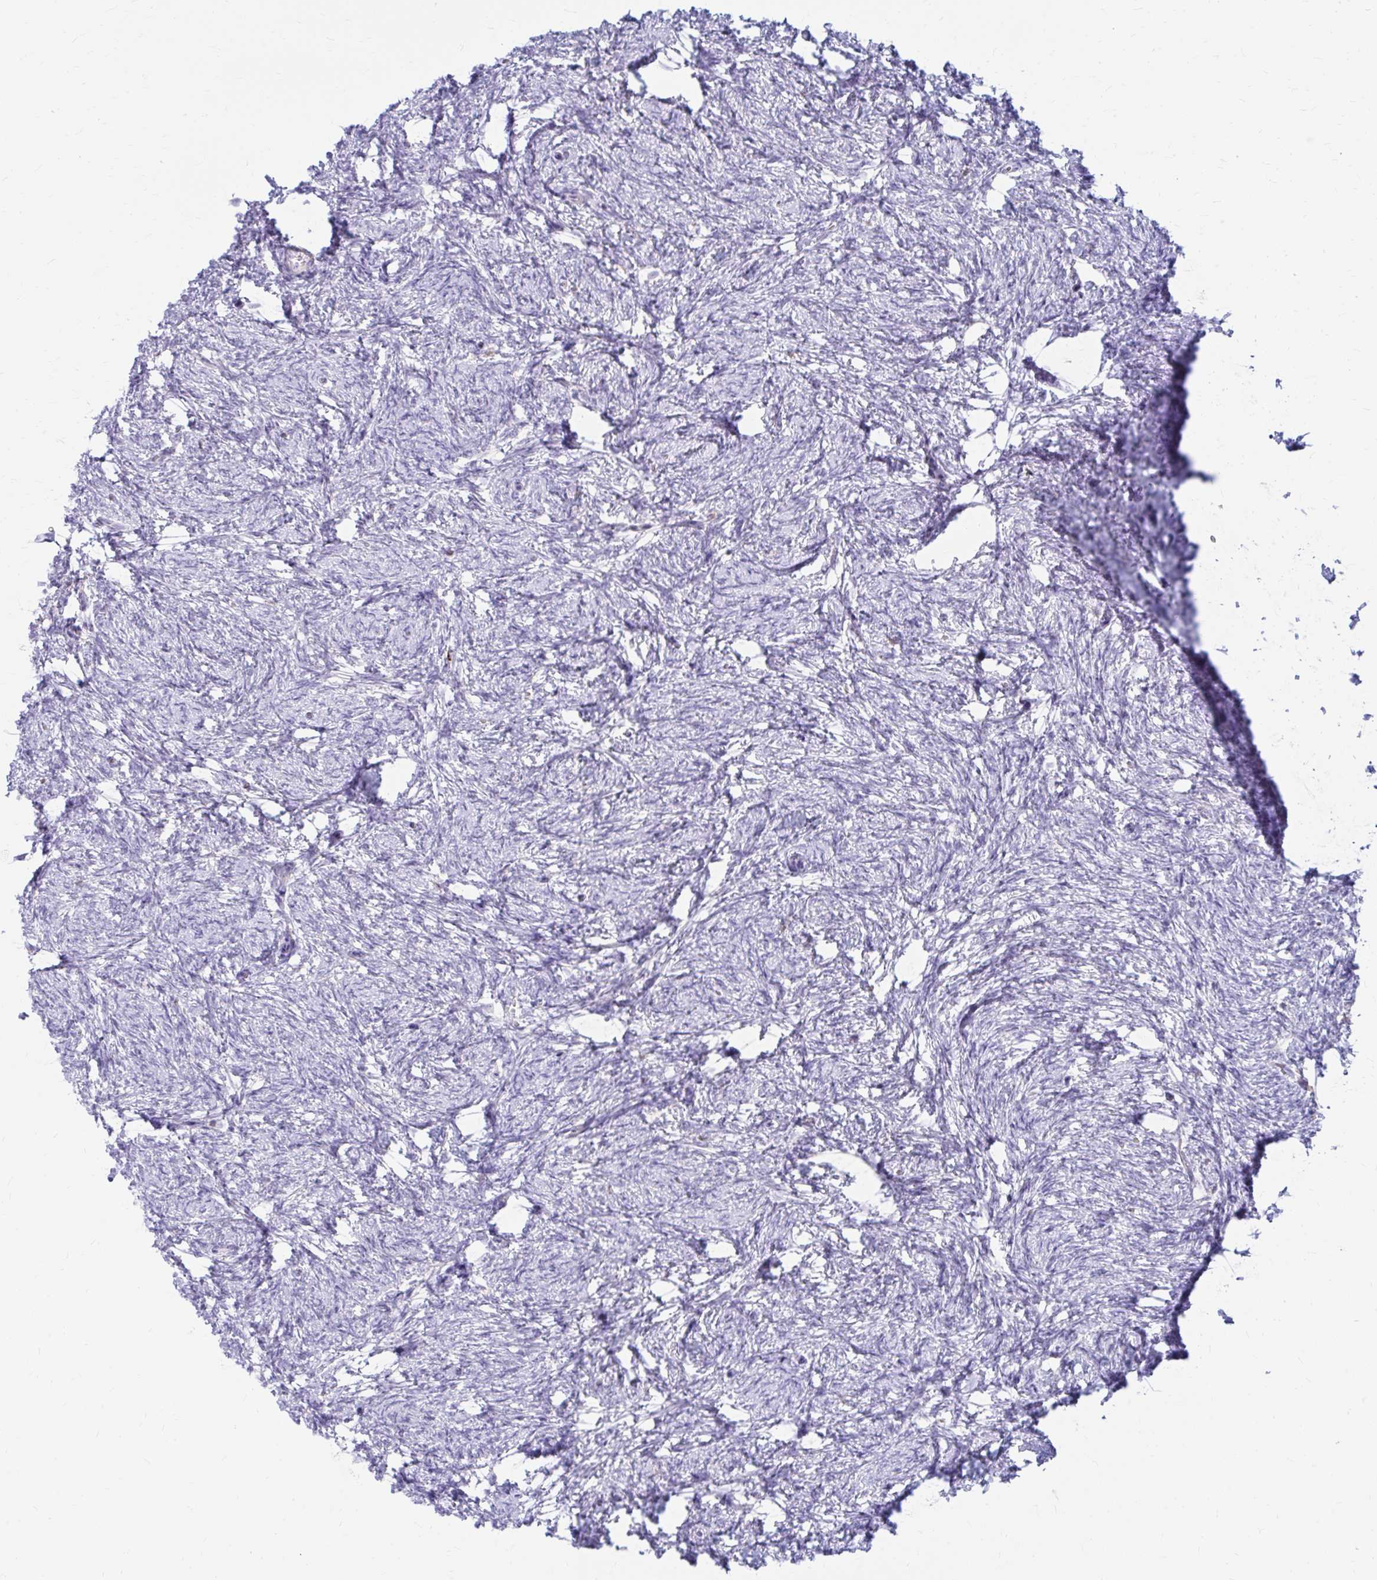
{"staining": {"intensity": "weak", "quantity": "<25%", "location": "cytoplasmic/membranous"}, "tissue": "ovary", "cell_type": "Follicle cells", "image_type": "normal", "snomed": [{"axis": "morphology", "description": "Normal tissue, NOS"}, {"axis": "topography", "description": "Ovary"}], "caption": "Immunohistochemistry micrograph of benign ovary: ovary stained with DAB demonstrates no significant protein positivity in follicle cells.", "gene": "RADIL", "patient": {"sex": "female", "age": 41}}